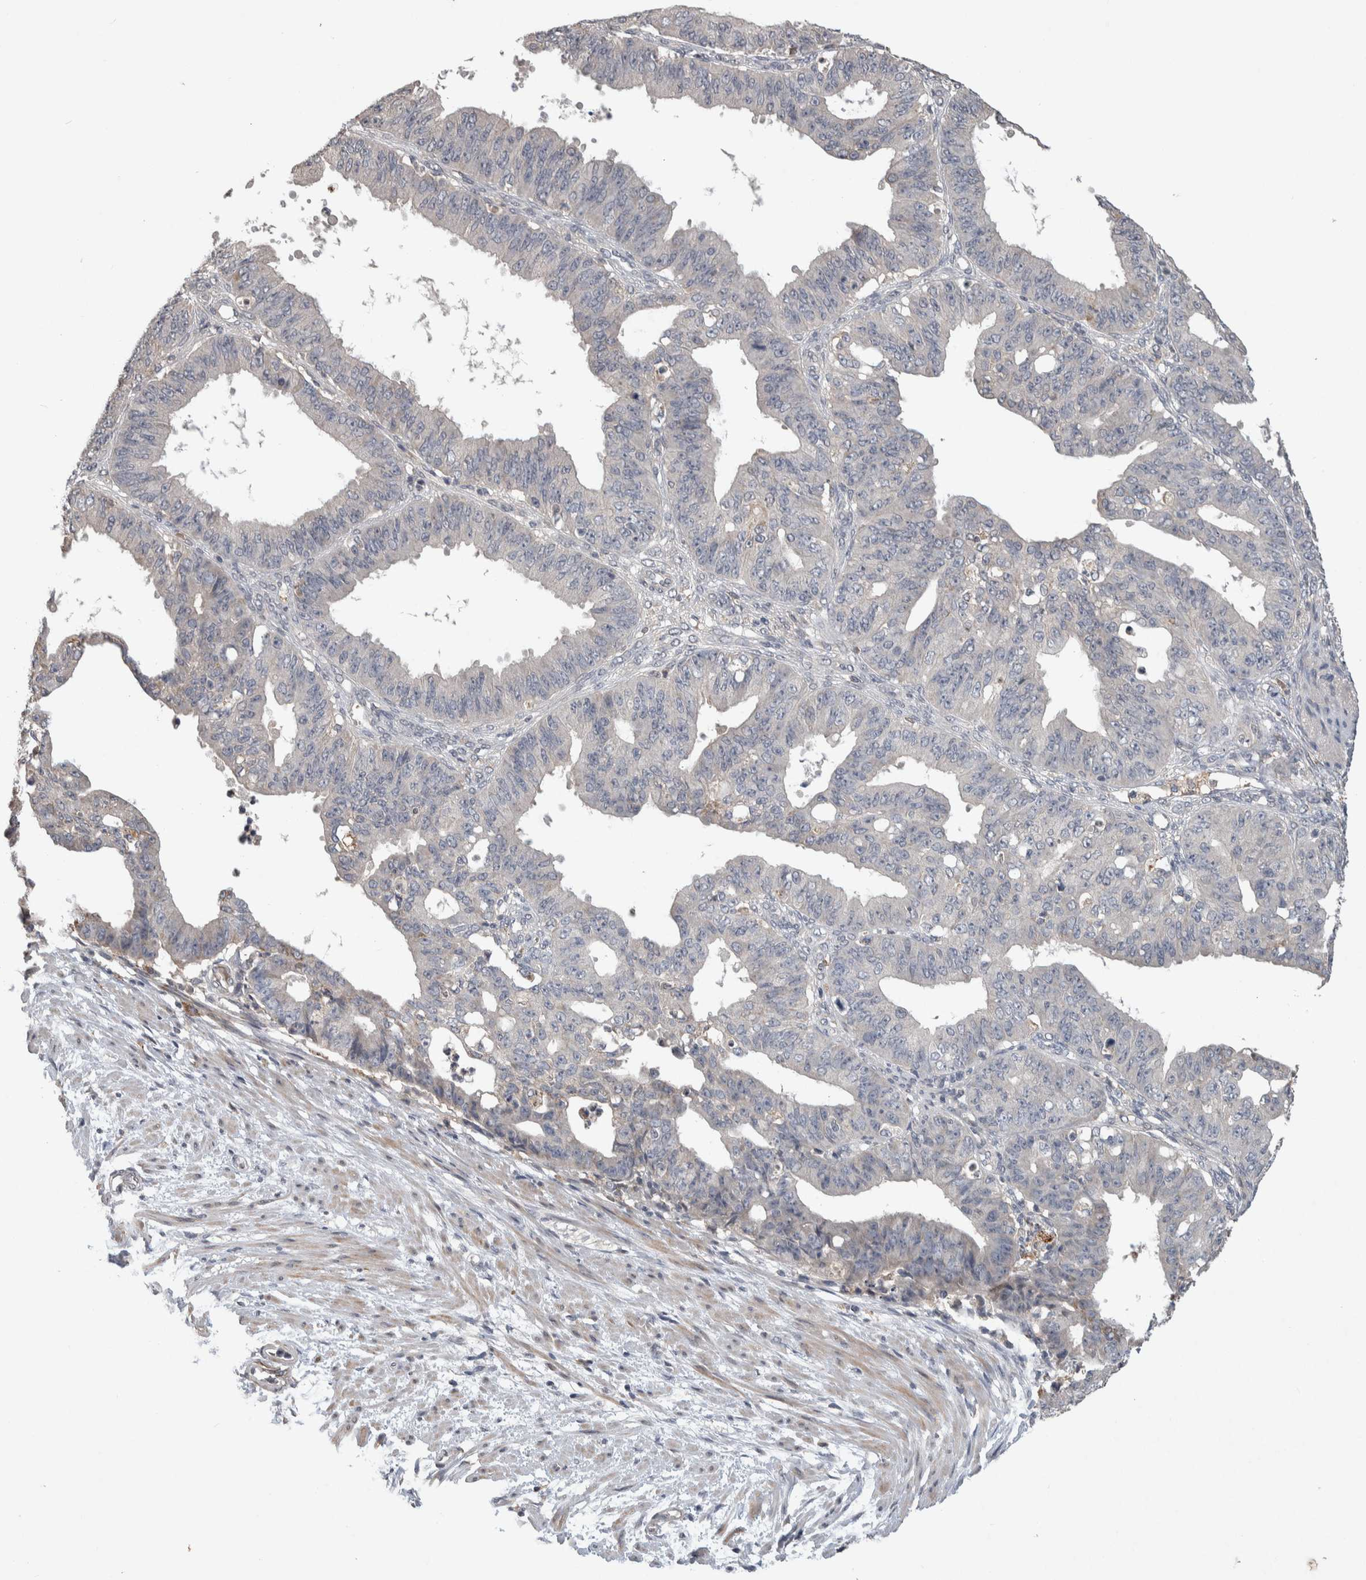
{"staining": {"intensity": "negative", "quantity": "none", "location": "none"}, "tissue": "ovarian cancer", "cell_type": "Tumor cells", "image_type": "cancer", "snomed": [{"axis": "morphology", "description": "Carcinoma, endometroid"}, {"axis": "topography", "description": "Ovary"}], "caption": "Immunohistochemistry (IHC) photomicrograph of neoplastic tissue: human ovarian endometroid carcinoma stained with DAB demonstrates no significant protein expression in tumor cells. Brightfield microscopy of immunohistochemistry (IHC) stained with DAB (3,3'-diaminobenzidine) (brown) and hematoxylin (blue), captured at high magnification.", "gene": "CHRM3", "patient": {"sex": "female", "age": 42}}